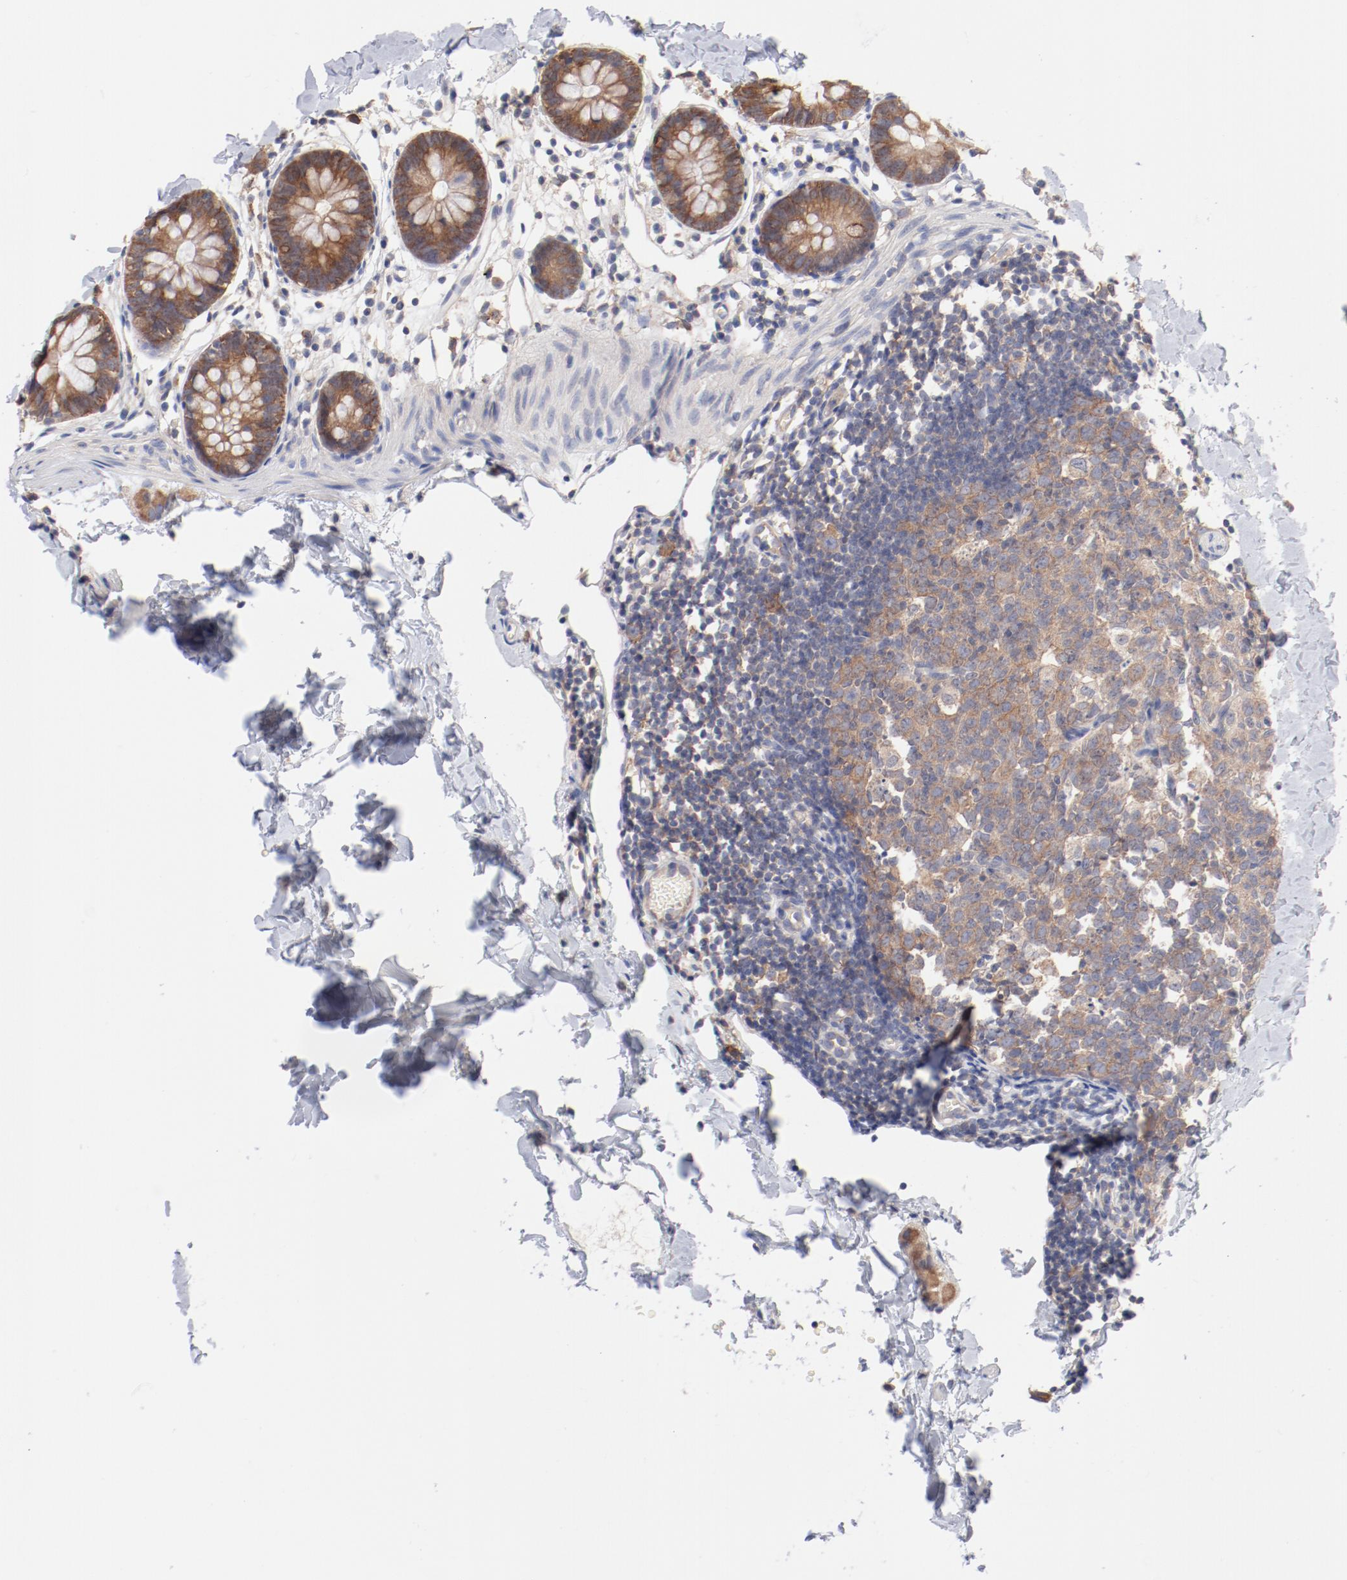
{"staining": {"intensity": "negative", "quantity": "none", "location": "none"}, "tissue": "colon", "cell_type": "Endothelial cells", "image_type": "normal", "snomed": [{"axis": "morphology", "description": "Normal tissue, NOS"}, {"axis": "topography", "description": "Colon"}], "caption": "Immunohistochemistry histopathology image of benign colon: human colon stained with DAB reveals no significant protein positivity in endothelial cells.", "gene": "SETD3", "patient": {"sex": "male", "age": 14}}